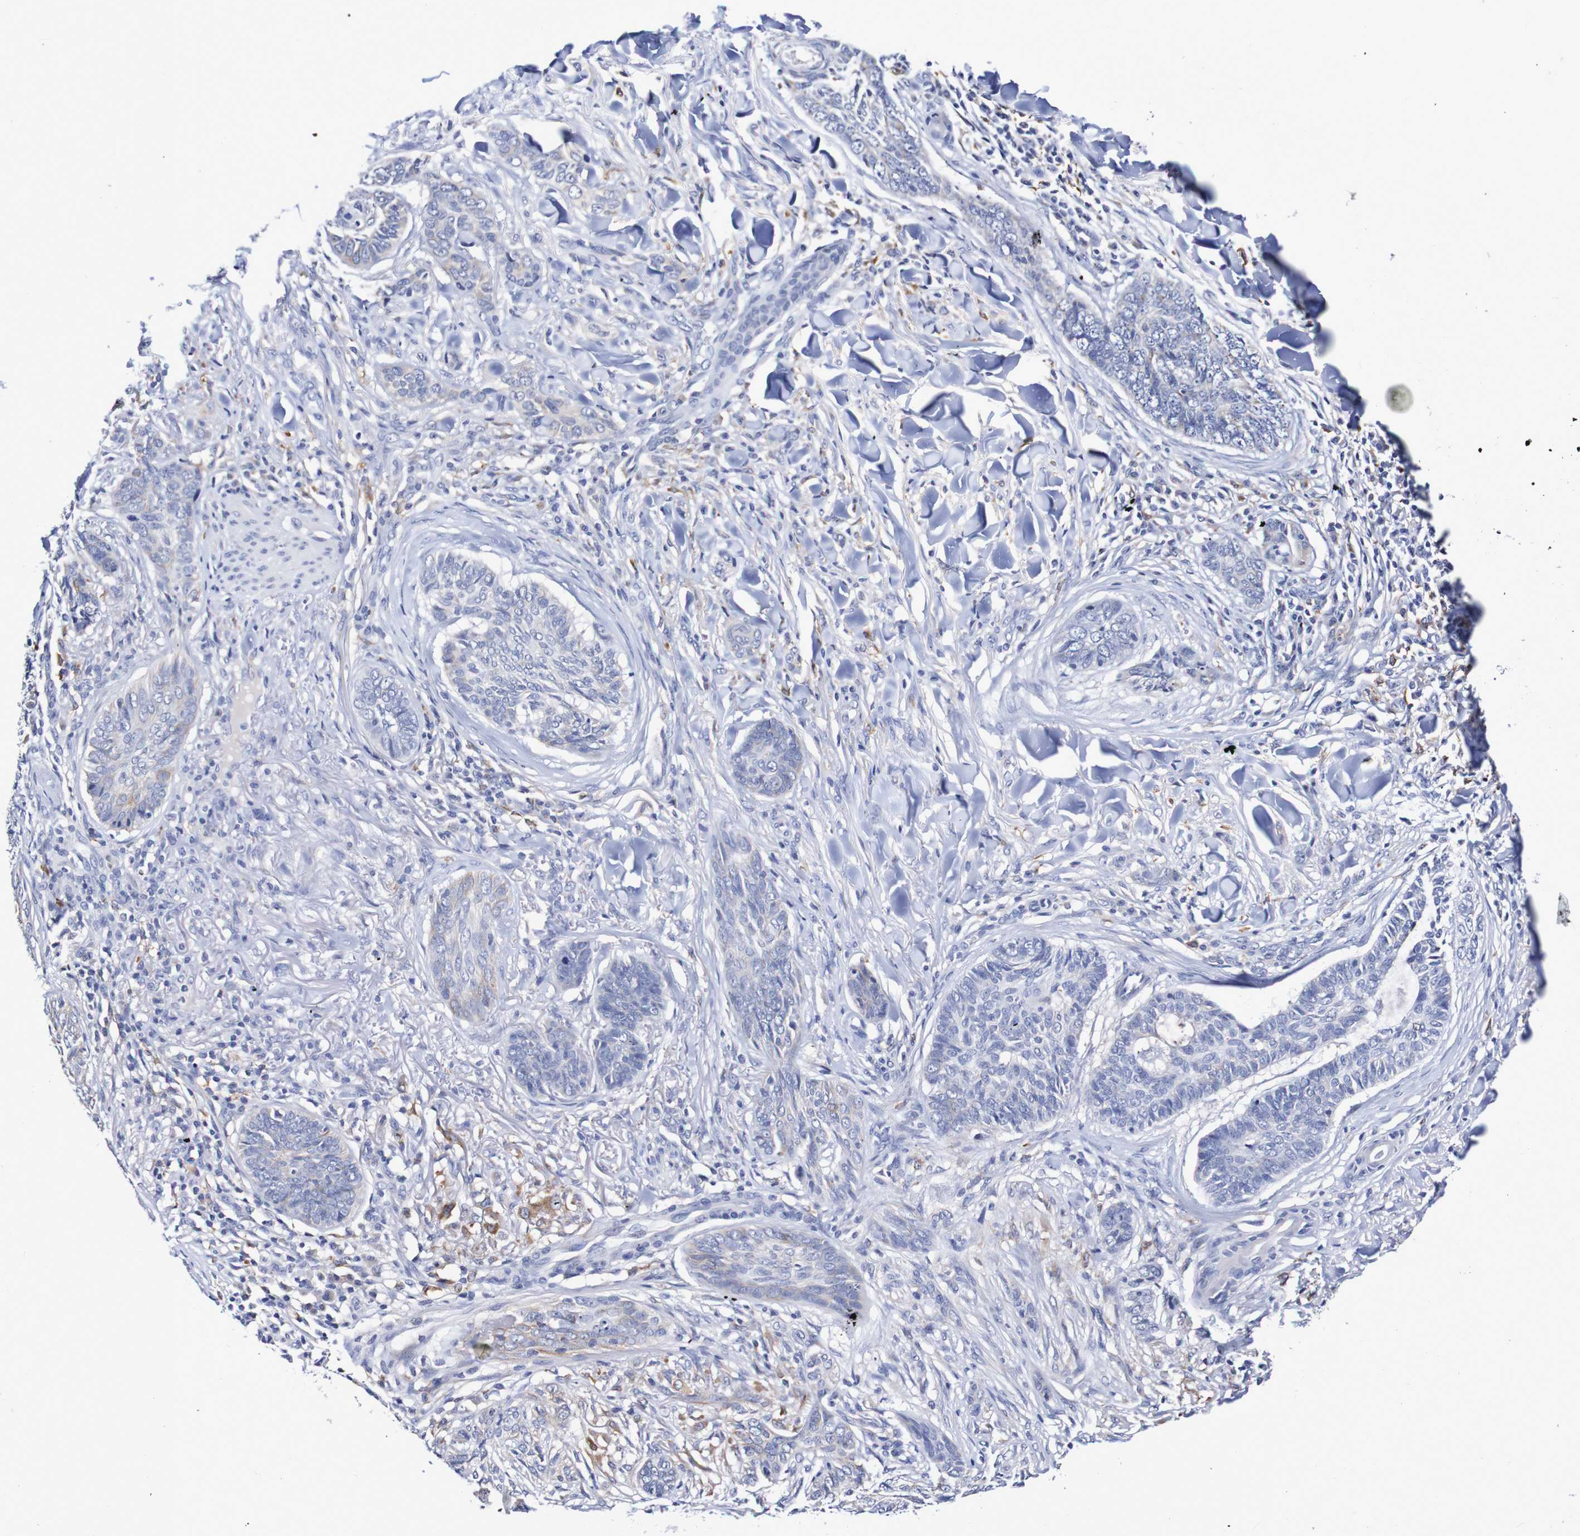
{"staining": {"intensity": "negative", "quantity": "none", "location": "none"}, "tissue": "skin cancer", "cell_type": "Tumor cells", "image_type": "cancer", "snomed": [{"axis": "morphology", "description": "Basal cell carcinoma"}, {"axis": "topography", "description": "Skin"}], "caption": "This is an IHC photomicrograph of skin cancer. There is no staining in tumor cells.", "gene": "SEZ6", "patient": {"sex": "male", "age": 43}}